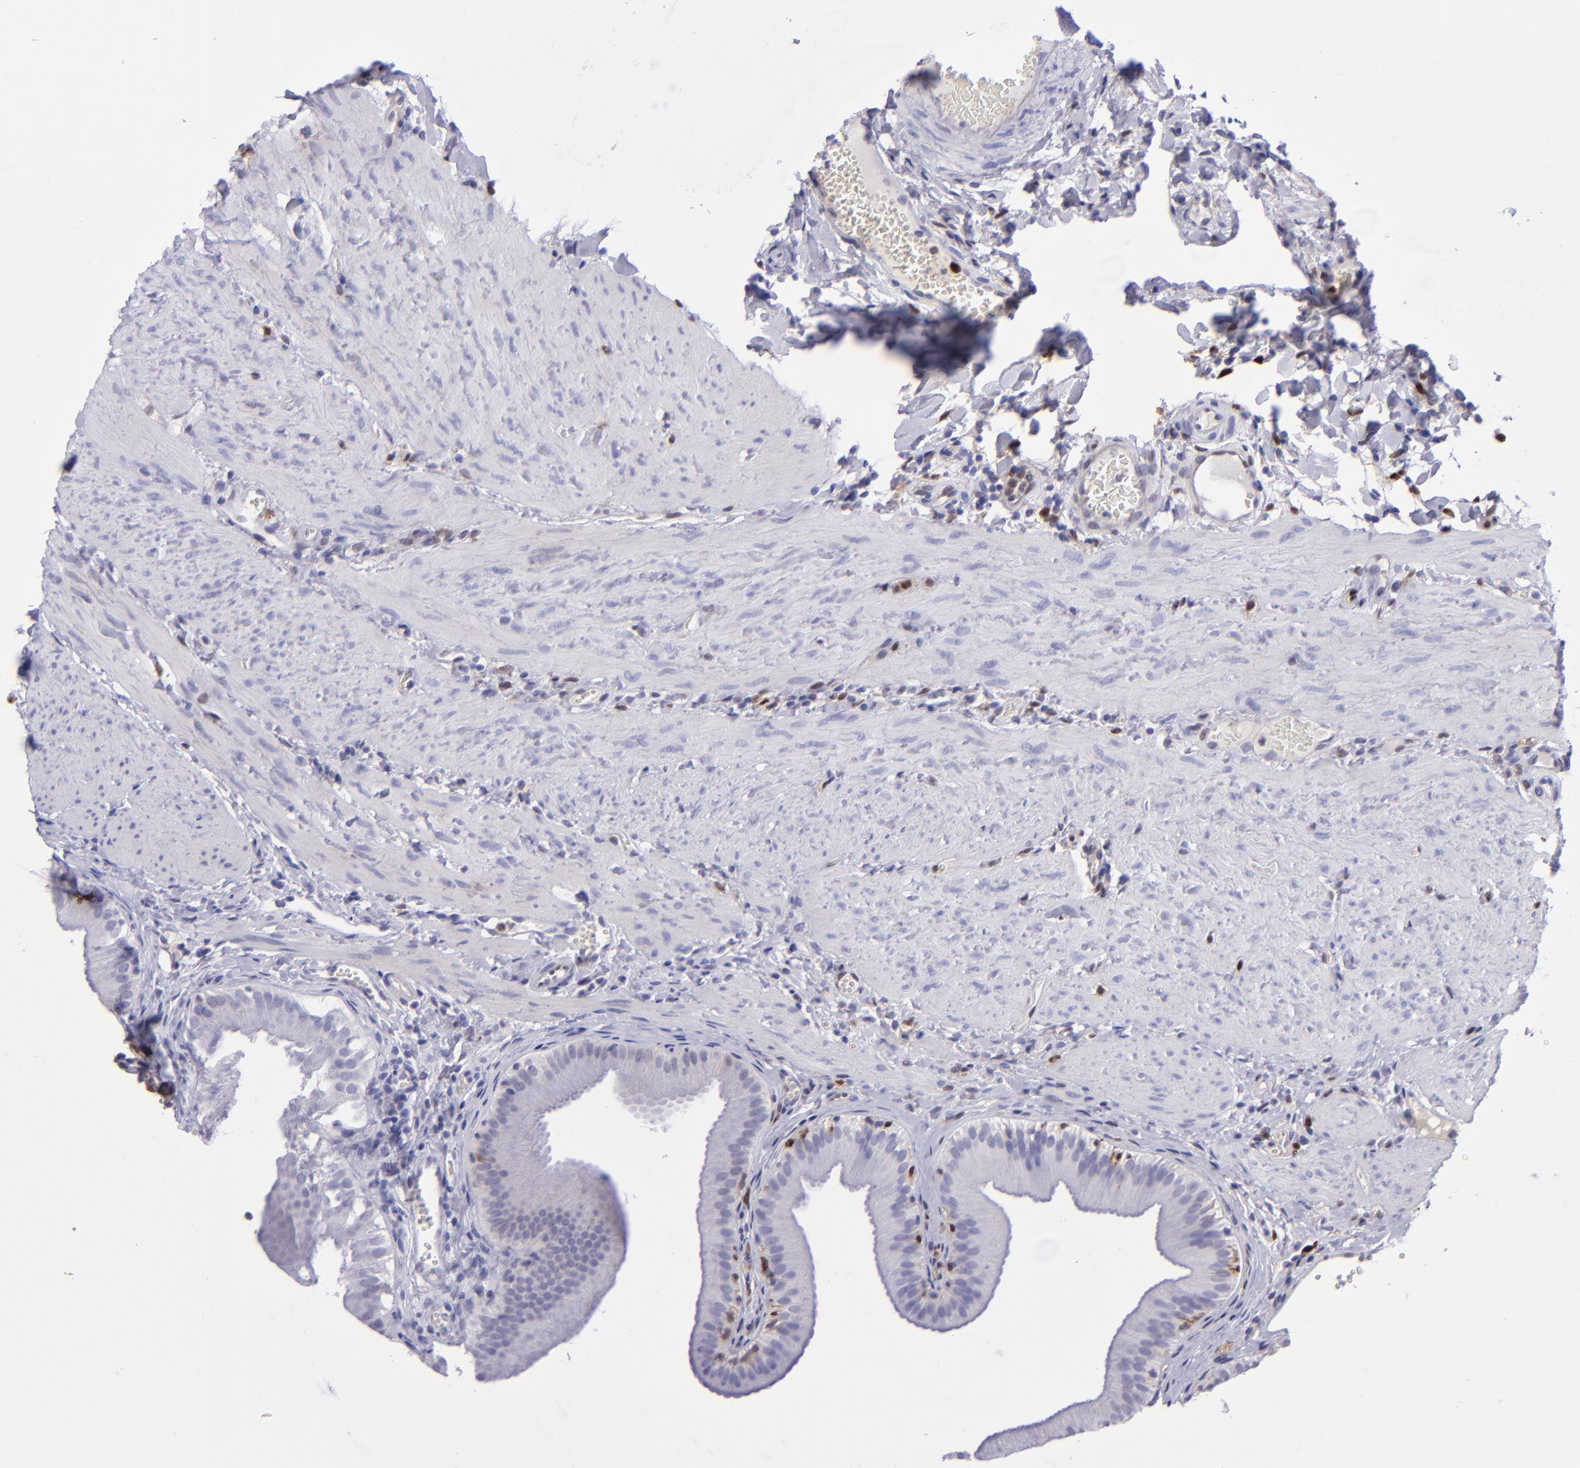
{"staining": {"intensity": "negative", "quantity": "none", "location": "none"}, "tissue": "gallbladder", "cell_type": "Glandular cells", "image_type": "normal", "snomed": [{"axis": "morphology", "description": "Normal tissue, NOS"}, {"axis": "topography", "description": "Gallbladder"}], "caption": "DAB (3,3'-diaminobenzidine) immunohistochemical staining of benign gallbladder displays no significant staining in glandular cells.", "gene": "TYMP", "patient": {"sex": "female", "age": 24}}